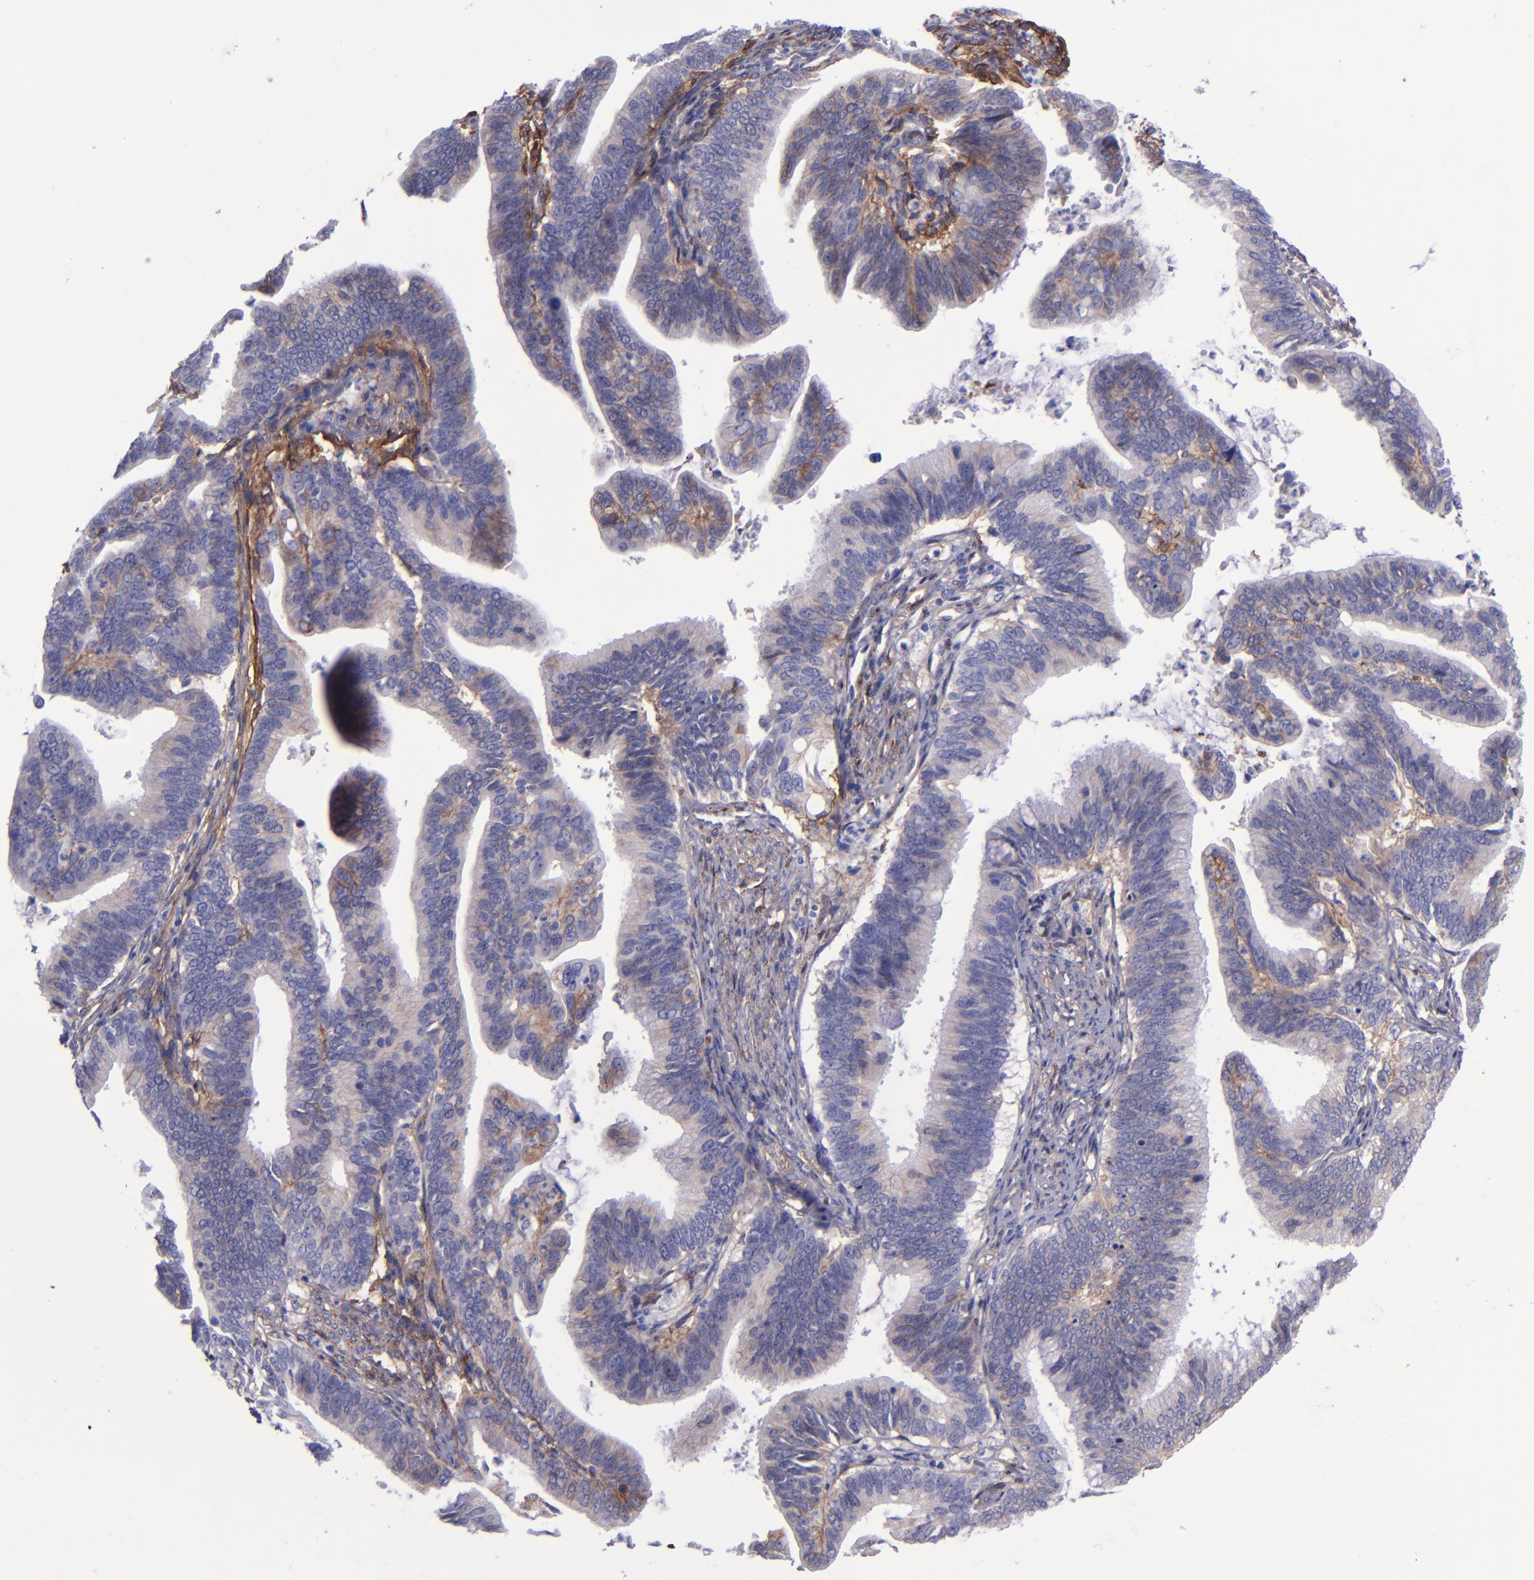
{"staining": {"intensity": "moderate", "quantity": "<25%", "location": "cytoplasmic/membranous"}, "tissue": "cervical cancer", "cell_type": "Tumor cells", "image_type": "cancer", "snomed": [{"axis": "morphology", "description": "Adenocarcinoma, NOS"}, {"axis": "topography", "description": "Cervix"}], "caption": "A photomicrograph of cervical cancer (adenocarcinoma) stained for a protein exhibits moderate cytoplasmic/membranous brown staining in tumor cells.", "gene": "ITGAV", "patient": {"sex": "female", "age": 47}}